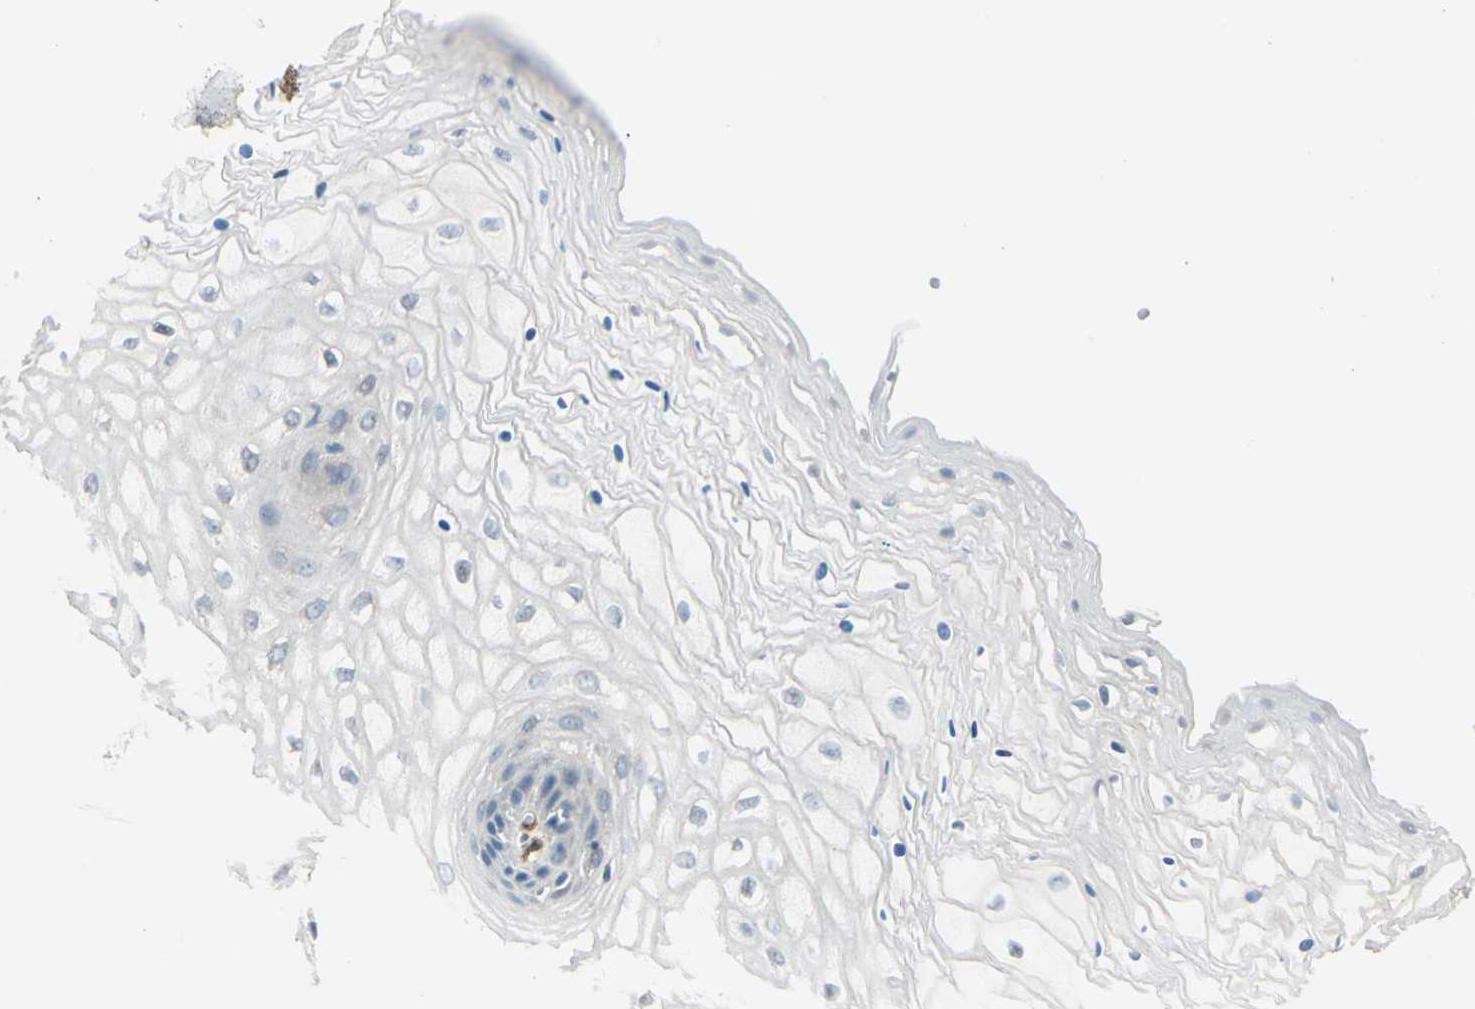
{"staining": {"intensity": "weak", "quantity": "<25%", "location": "cytoplasmic/membranous"}, "tissue": "vagina", "cell_type": "Squamous epithelial cells", "image_type": "normal", "snomed": [{"axis": "morphology", "description": "Normal tissue, NOS"}, {"axis": "topography", "description": "Vagina"}], "caption": "Immunohistochemistry (IHC) micrograph of unremarkable vagina stained for a protein (brown), which shows no staining in squamous epithelial cells.", "gene": "CALD1", "patient": {"sex": "female", "age": 34}}